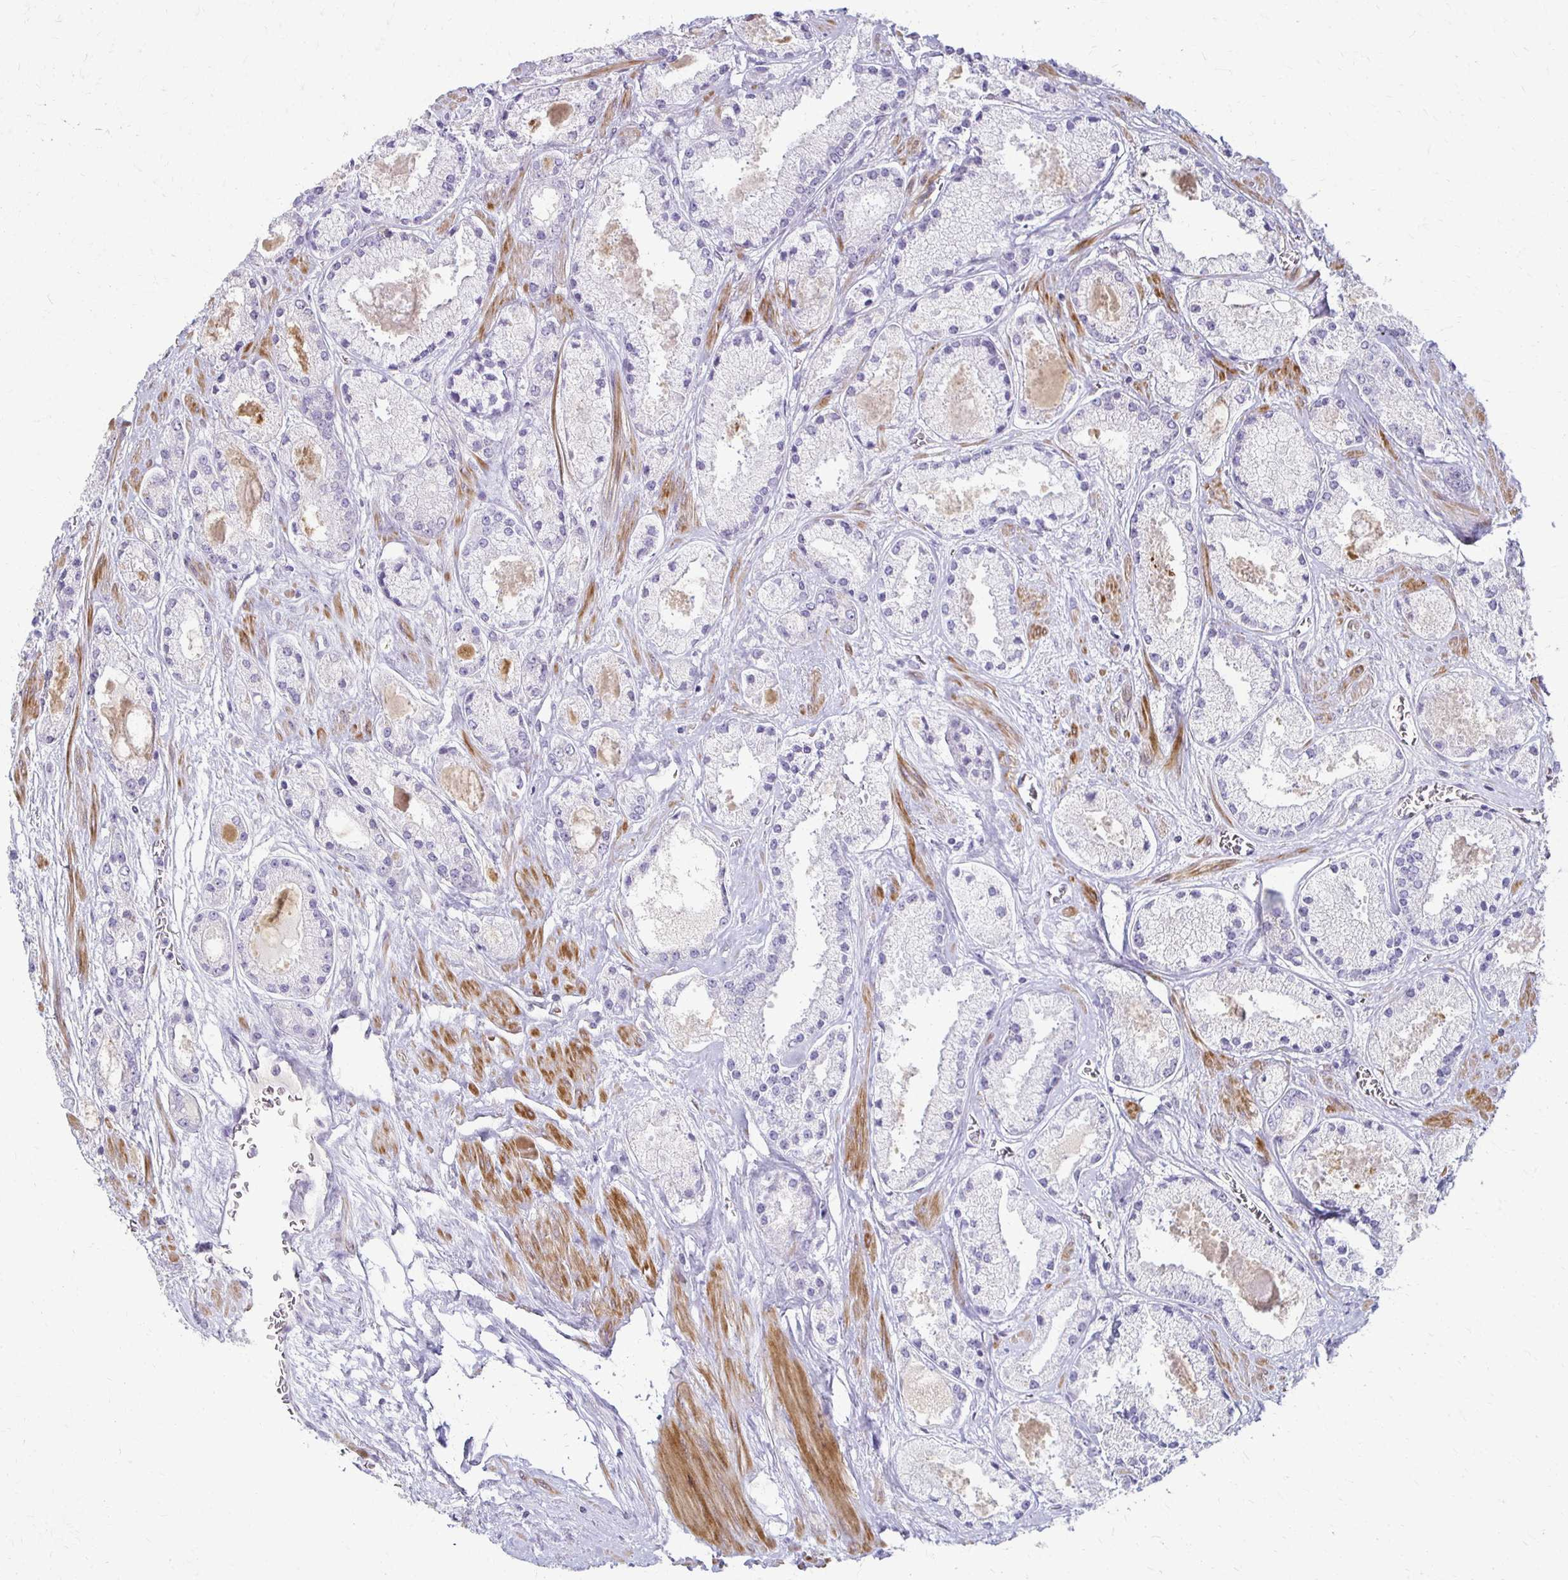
{"staining": {"intensity": "negative", "quantity": "none", "location": "none"}, "tissue": "prostate cancer", "cell_type": "Tumor cells", "image_type": "cancer", "snomed": [{"axis": "morphology", "description": "Adenocarcinoma, High grade"}, {"axis": "topography", "description": "Prostate"}], "caption": "There is no significant expression in tumor cells of prostate cancer (adenocarcinoma (high-grade)).", "gene": "FOXO4", "patient": {"sex": "male", "age": 67}}